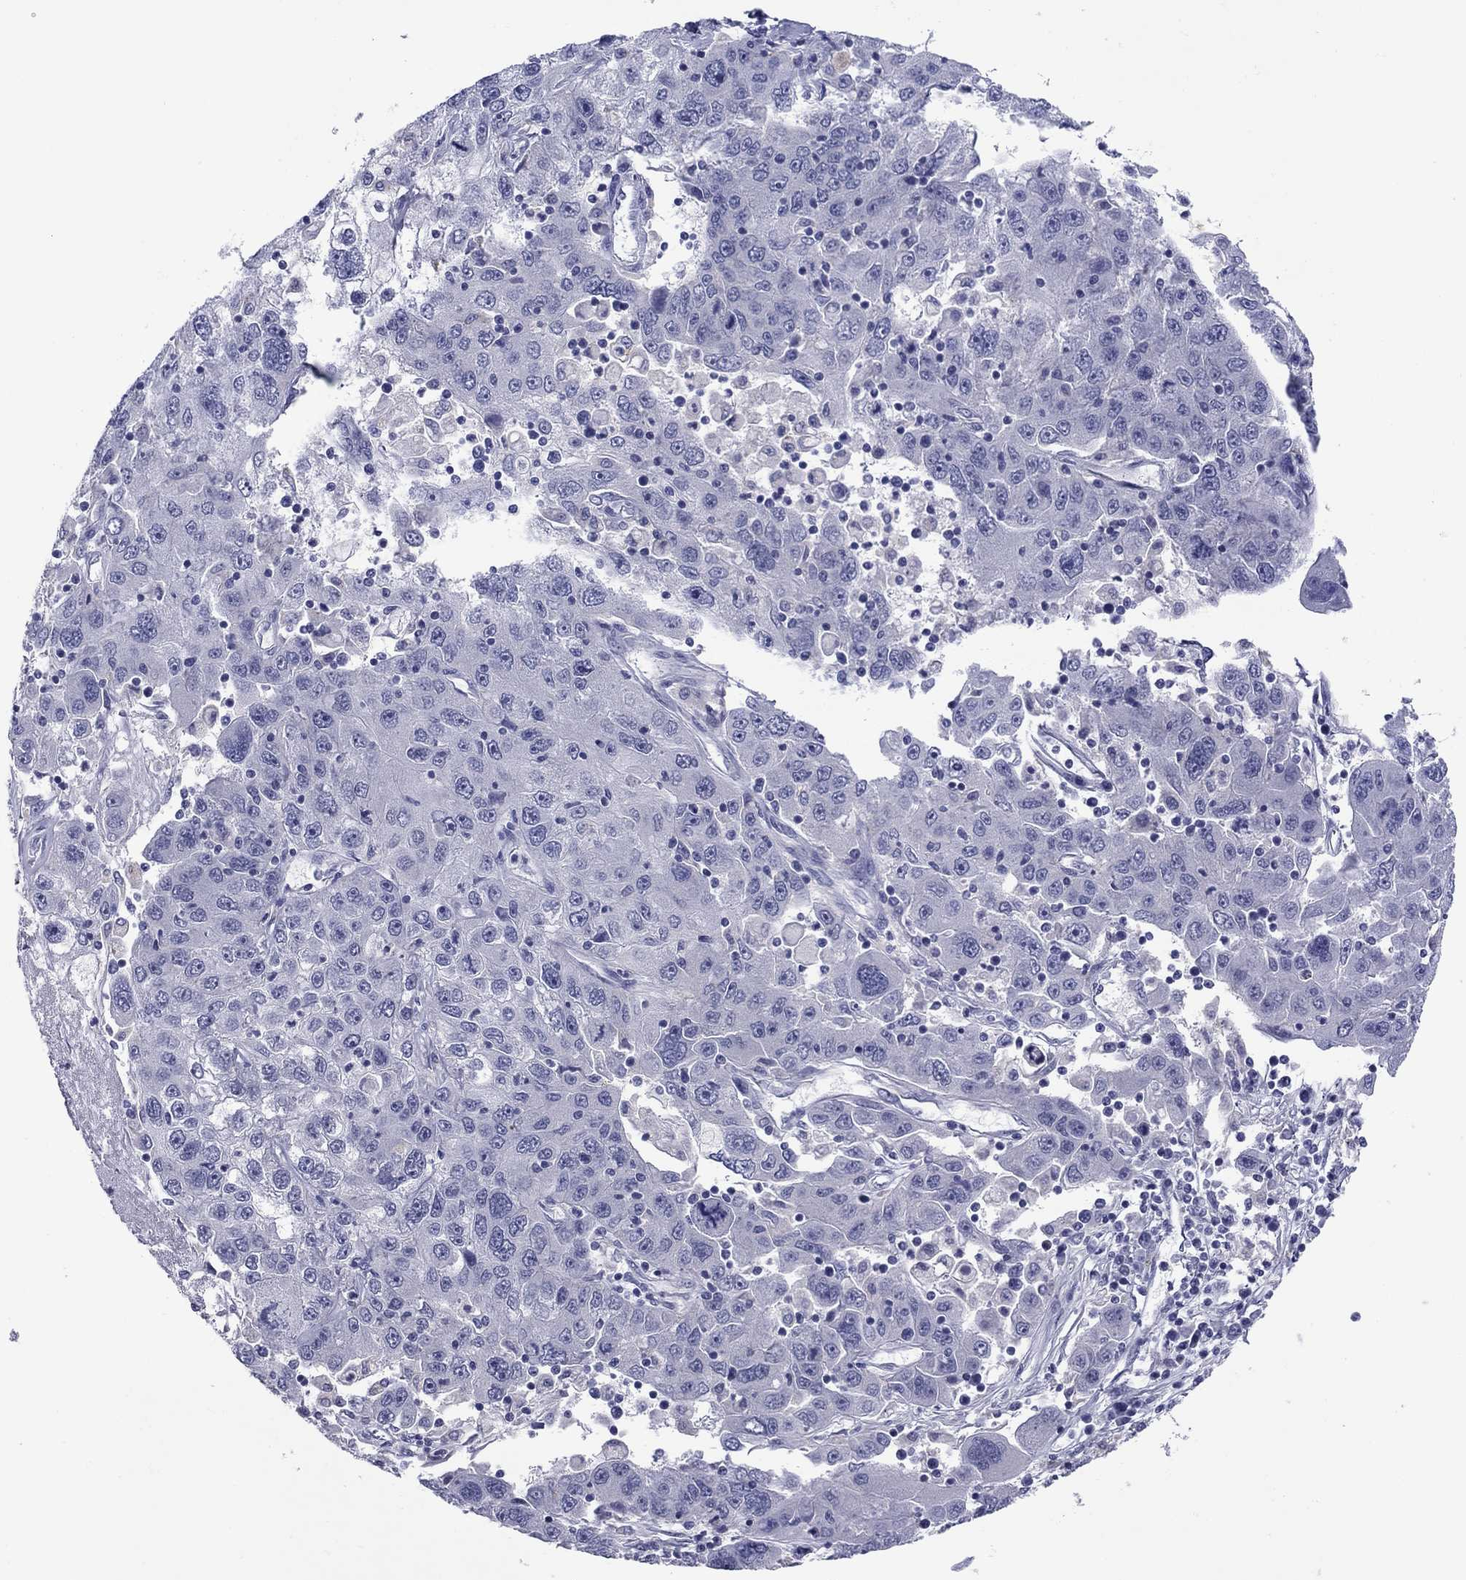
{"staining": {"intensity": "negative", "quantity": "none", "location": "none"}, "tissue": "stomach cancer", "cell_type": "Tumor cells", "image_type": "cancer", "snomed": [{"axis": "morphology", "description": "Adenocarcinoma, NOS"}, {"axis": "topography", "description": "Stomach"}], "caption": "Protein analysis of stomach cancer exhibits no significant positivity in tumor cells.", "gene": "TCFL5", "patient": {"sex": "male", "age": 56}}